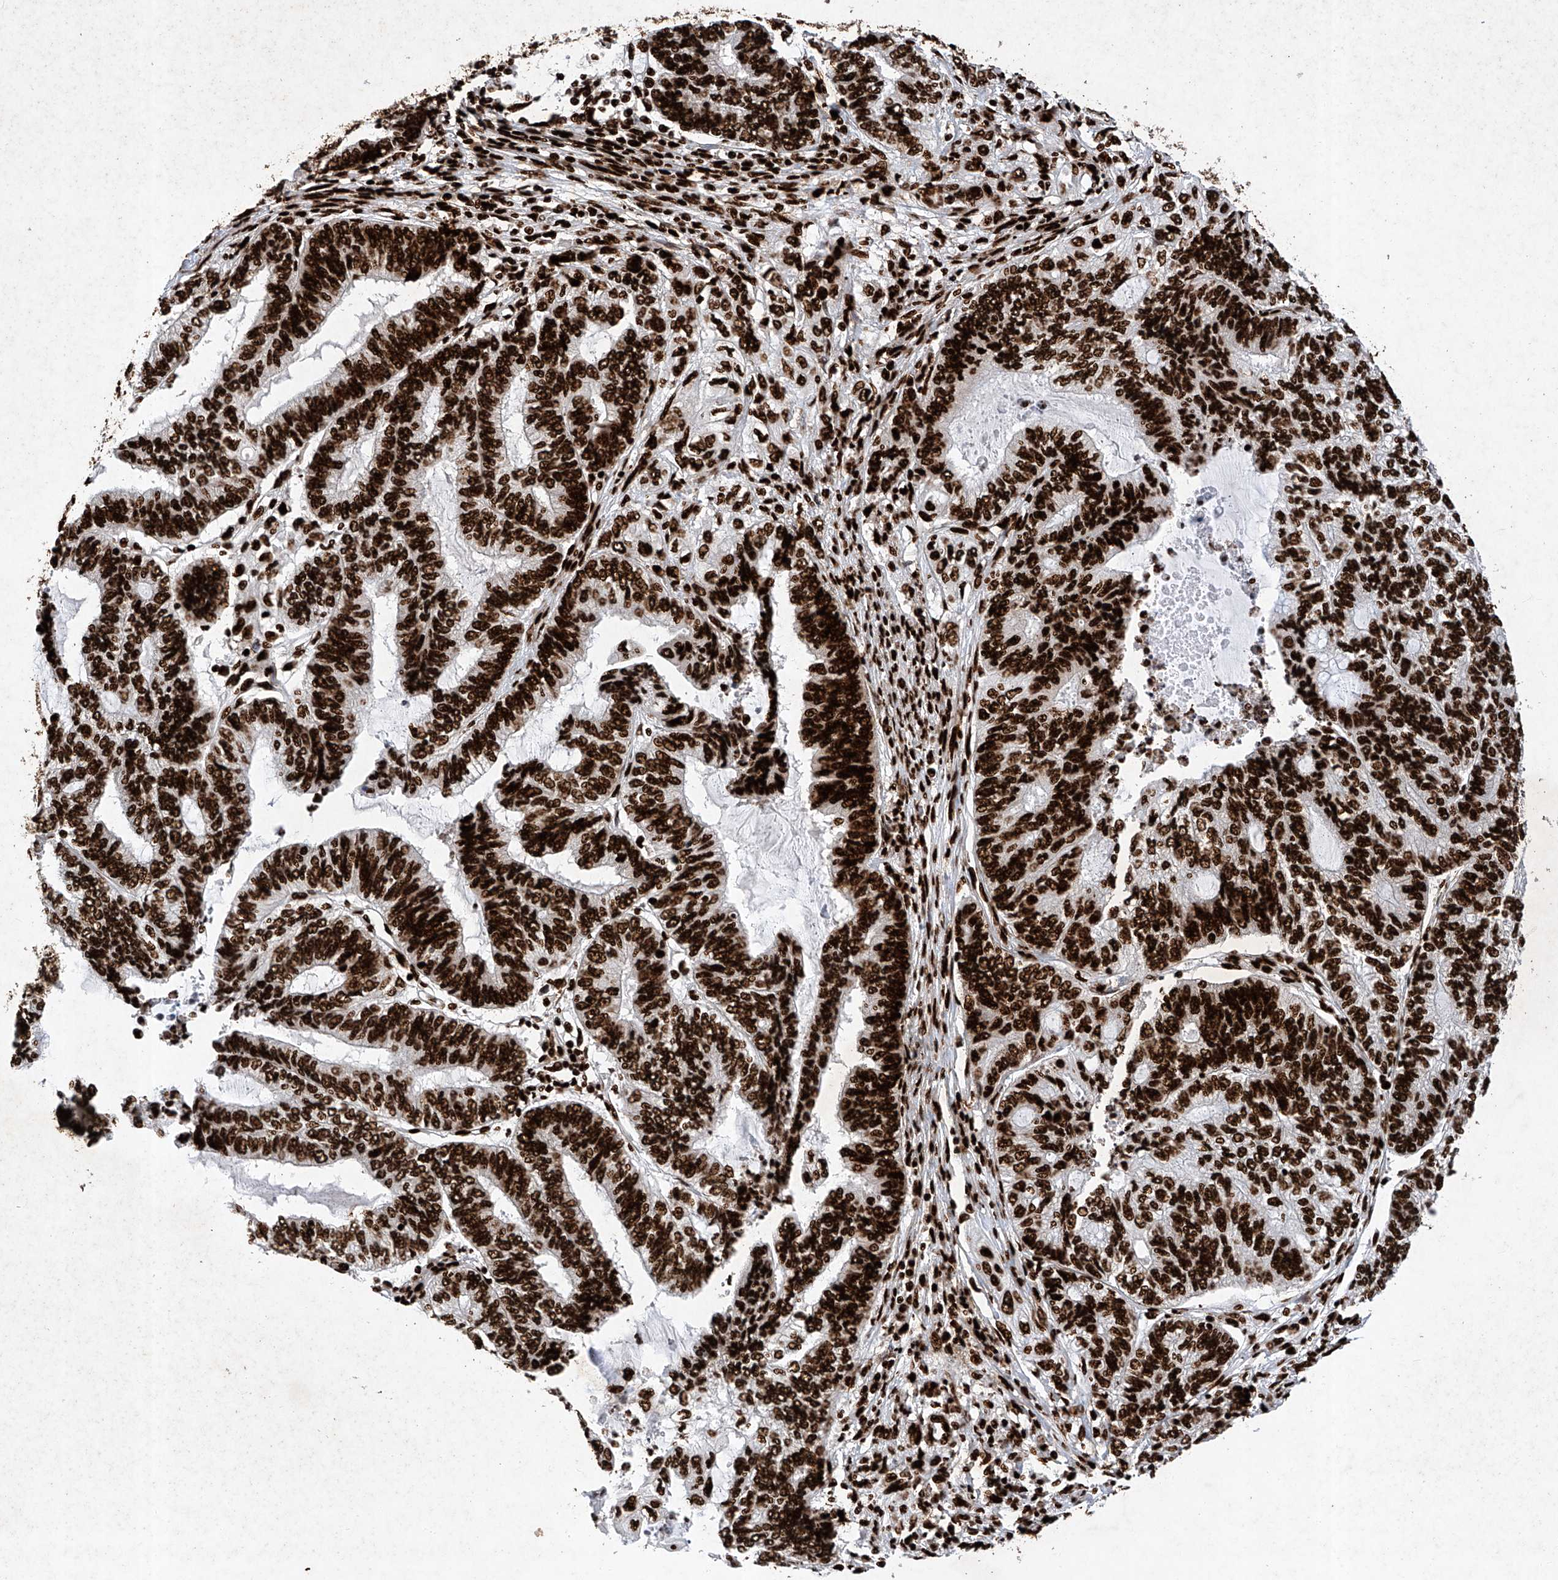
{"staining": {"intensity": "strong", "quantity": ">75%", "location": "nuclear"}, "tissue": "endometrial cancer", "cell_type": "Tumor cells", "image_type": "cancer", "snomed": [{"axis": "morphology", "description": "Adenocarcinoma, NOS"}, {"axis": "topography", "description": "Uterus"}, {"axis": "topography", "description": "Endometrium"}], "caption": "IHC (DAB (3,3'-diaminobenzidine)) staining of endometrial cancer reveals strong nuclear protein expression in about >75% of tumor cells.", "gene": "SRSF6", "patient": {"sex": "female", "age": 70}}